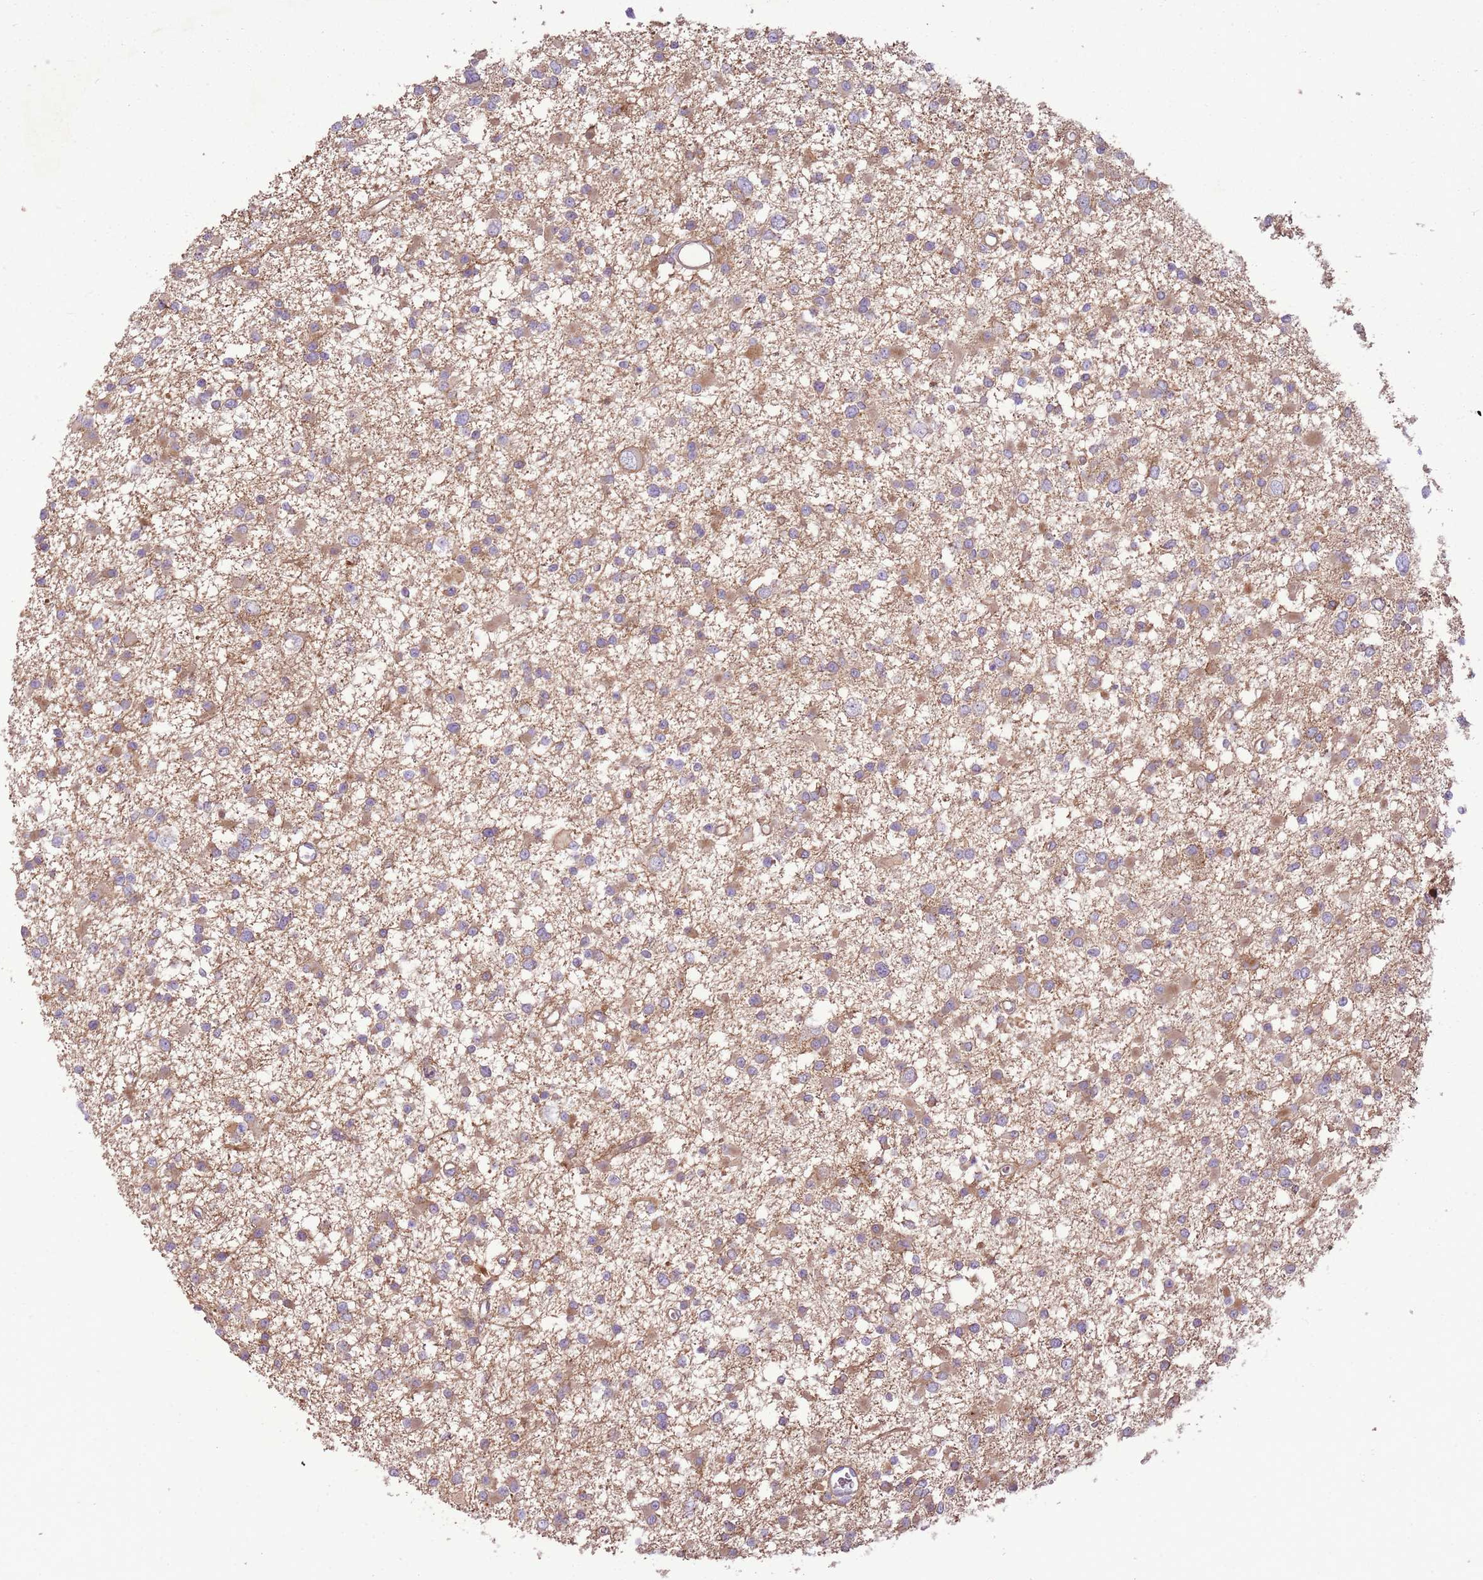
{"staining": {"intensity": "moderate", "quantity": ">75%", "location": "cytoplasmic/membranous"}, "tissue": "glioma", "cell_type": "Tumor cells", "image_type": "cancer", "snomed": [{"axis": "morphology", "description": "Glioma, malignant, Low grade"}, {"axis": "topography", "description": "Brain"}], "caption": "Tumor cells display moderate cytoplasmic/membranous expression in approximately >75% of cells in malignant low-grade glioma. The staining is performed using DAB (3,3'-diaminobenzidine) brown chromogen to label protein expression. The nuclei are counter-stained blue using hematoxylin.", "gene": "ANKRD24", "patient": {"sex": "female", "age": 22}}